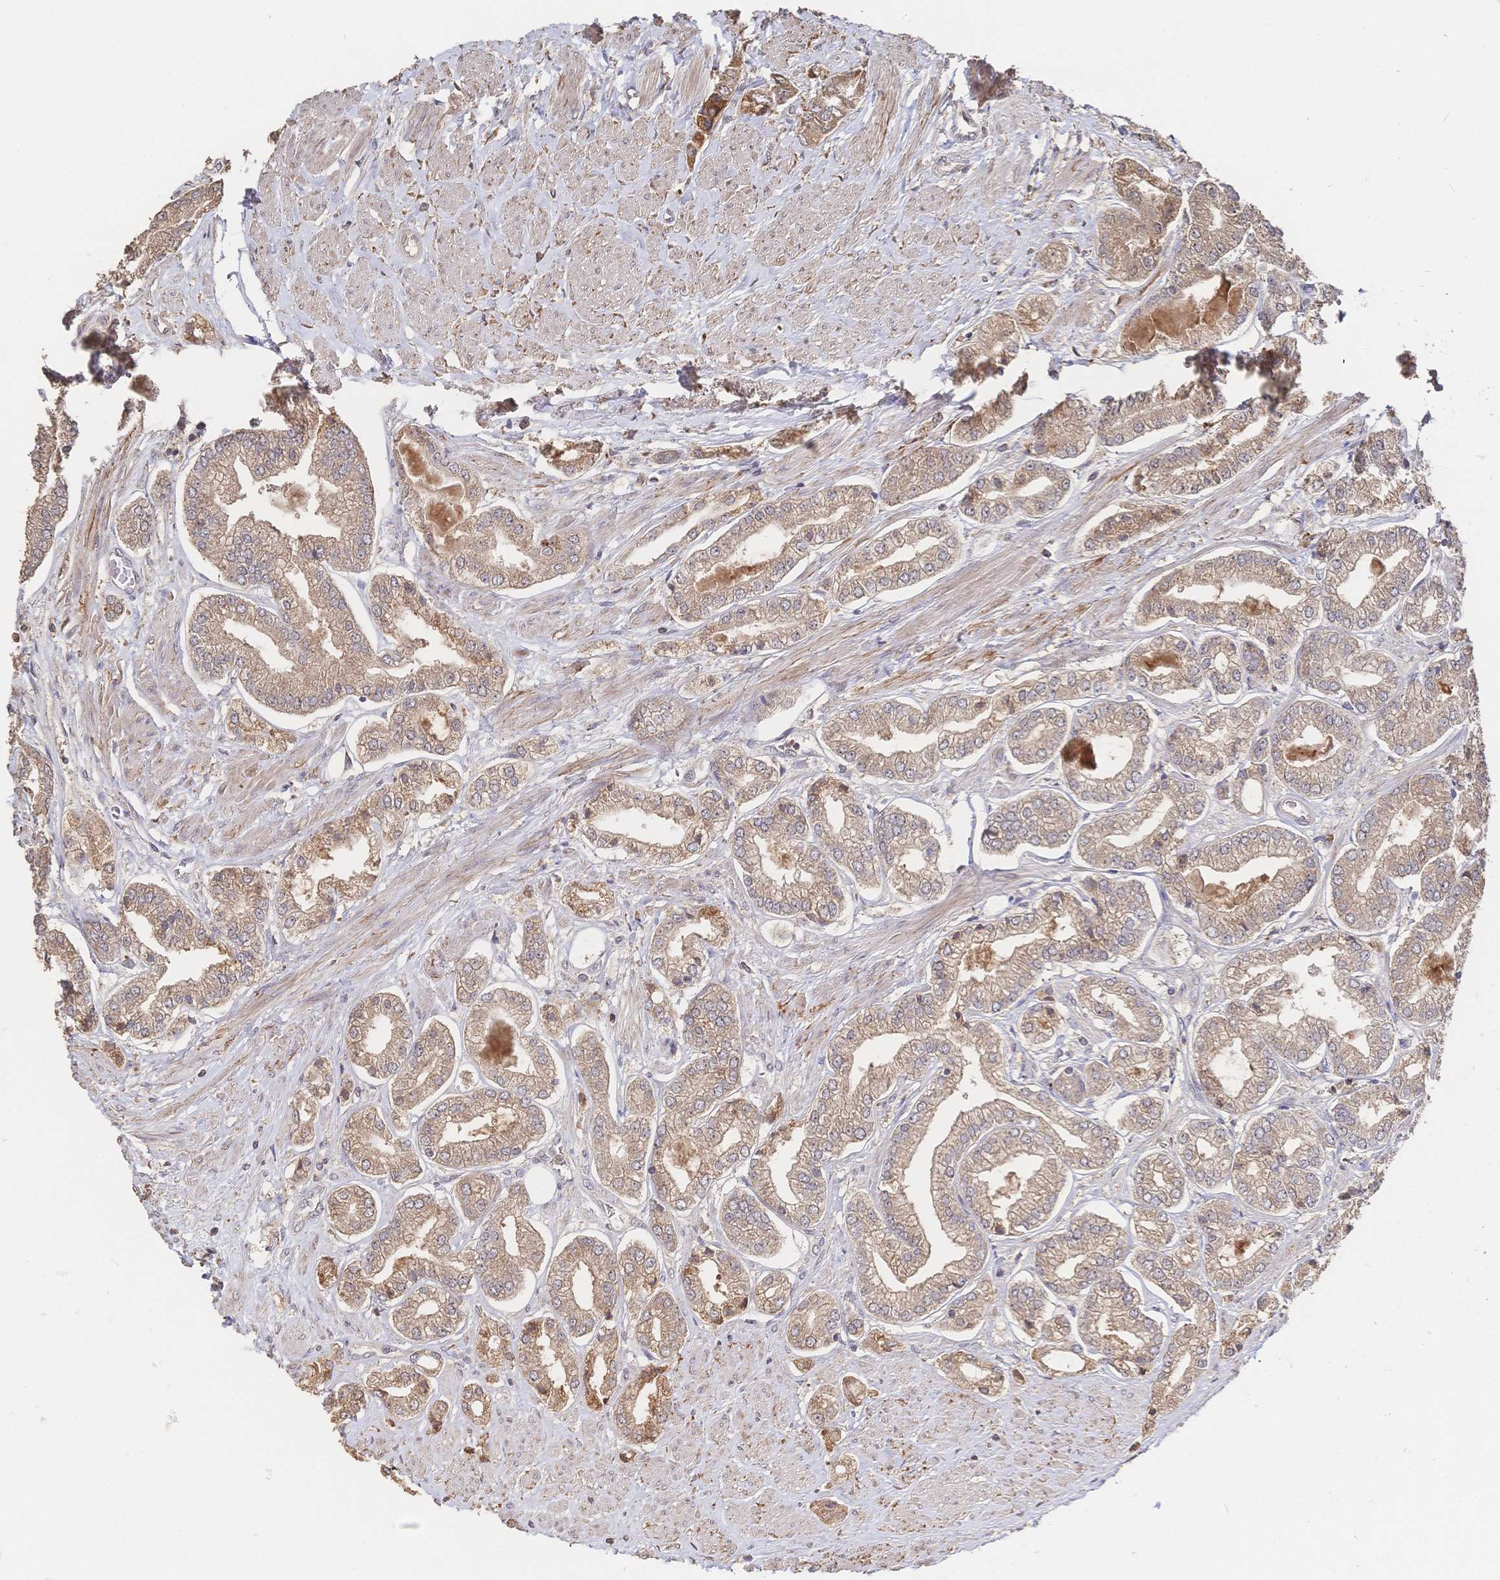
{"staining": {"intensity": "moderate", "quantity": ">75%", "location": "cytoplasmic/membranous"}, "tissue": "prostate cancer", "cell_type": "Tumor cells", "image_type": "cancer", "snomed": [{"axis": "morphology", "description": "Adenocarcinoma, Low grade"}, {"axis": "topography", "description": "Prostate"}], "caption": "Protein positivity by IHC shows moderate cytoplasmic/membranous staining in approximately >75% of tumor cells in prostate cancer. The staining was performed using DAB (3,3'-diaminobenzidine) to visualize the protein expression in brown, while the nuclei were stained in blue with hematoxylin (Magnification: 20x).", "gene": "DNAJA4", "patient": {"sex": "male", "age": 69}}